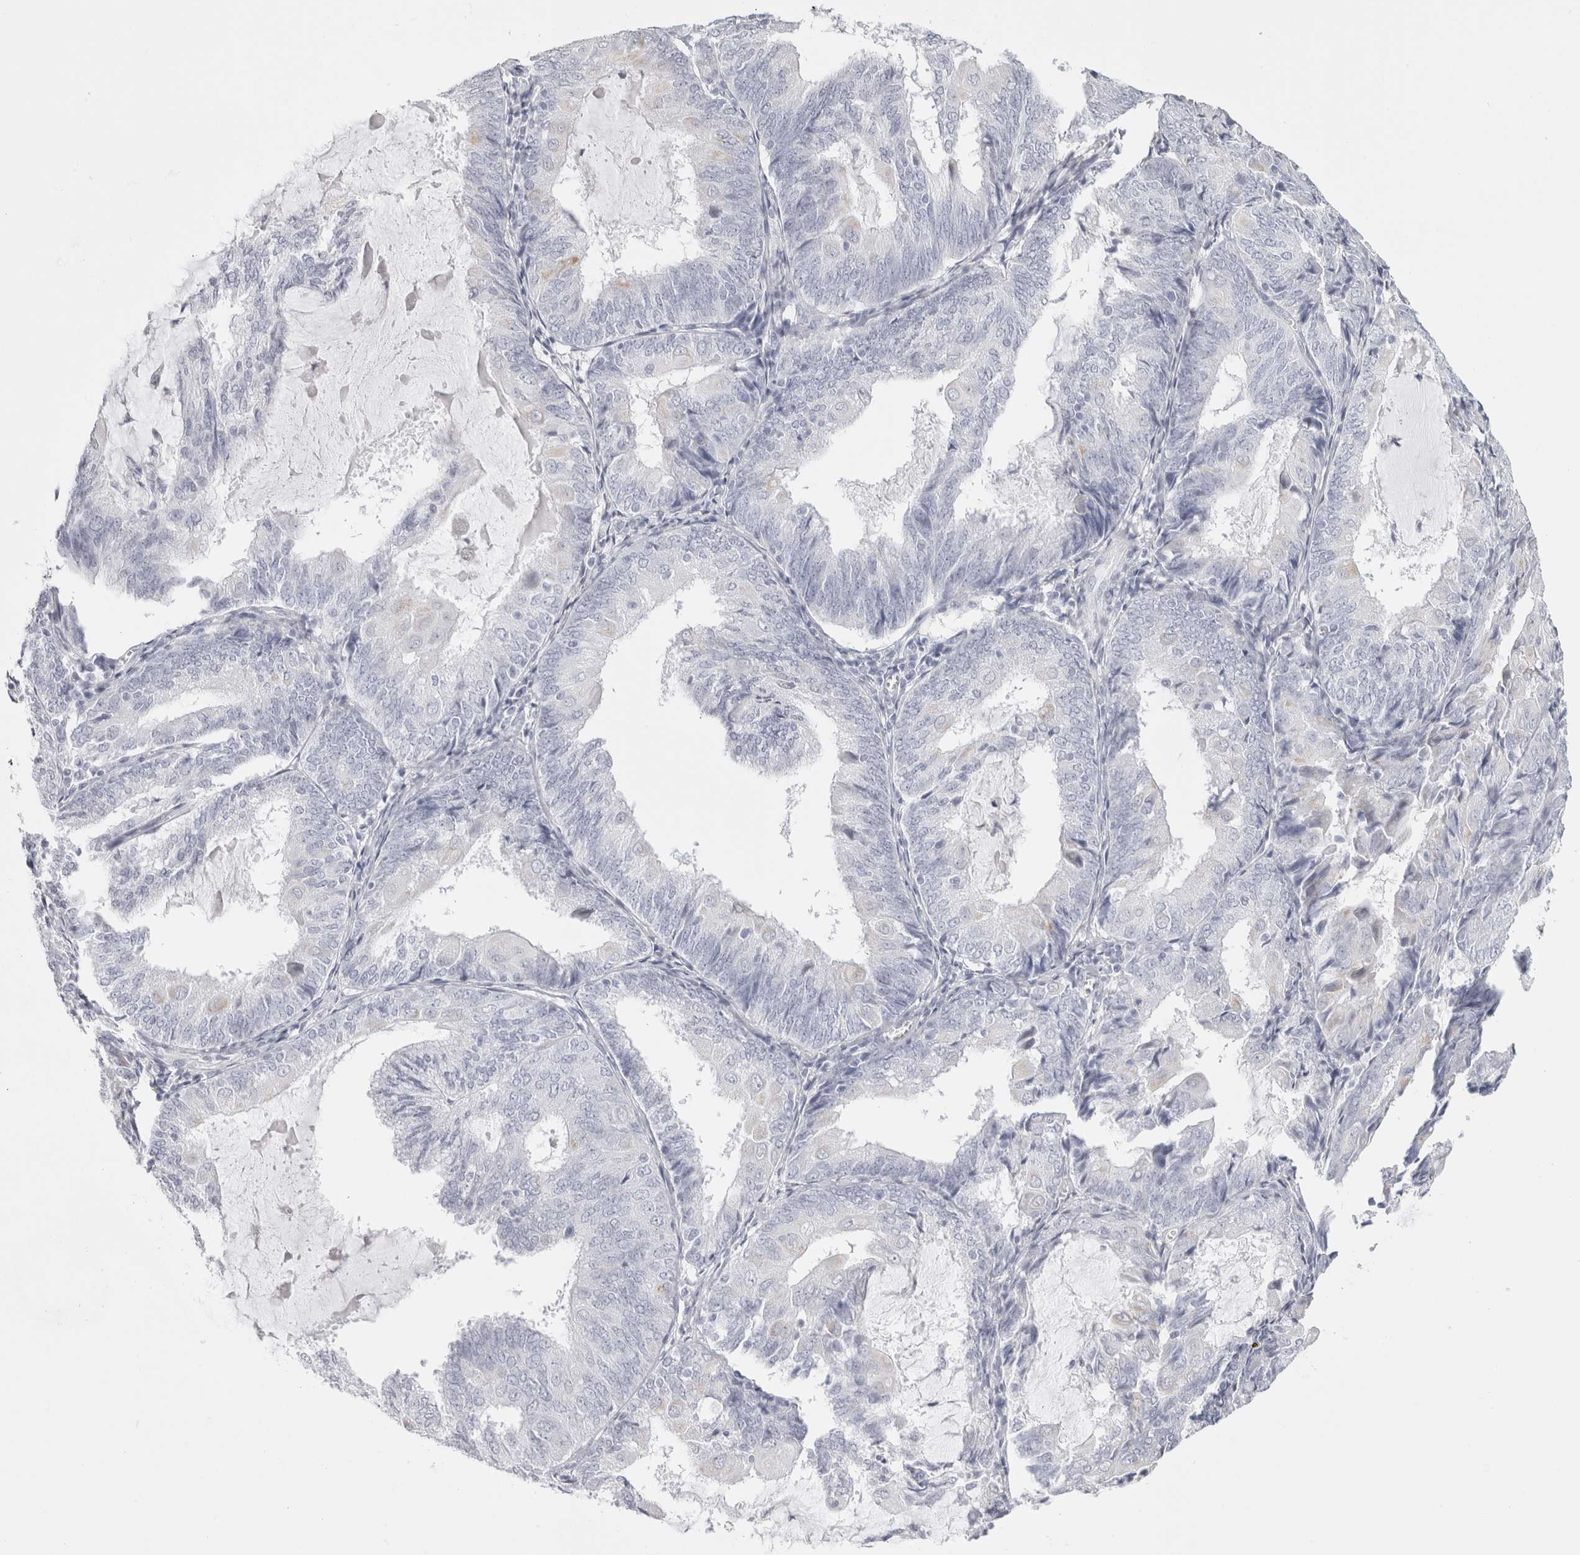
{"staining": {"intensity": "negative", "quantity": "none", "location": "none"}, "tissue": "endometrial cancer", "cell_type": "Tumor cells", "image_type": "cancer", "snomed": [{"axis": "morphology", "description": "Adenocarcinoma, NOS"}, {"axis": "topography", "description": "Endometrium"}], "caption": "High power microscopy image of an immunohistochemistry photomicrograph of endometrial adenocarcinoma, revealing no significant staining in tumor cells.", "gene": "GARIN1A", "patient": {"sex": "female", "age": 81}}